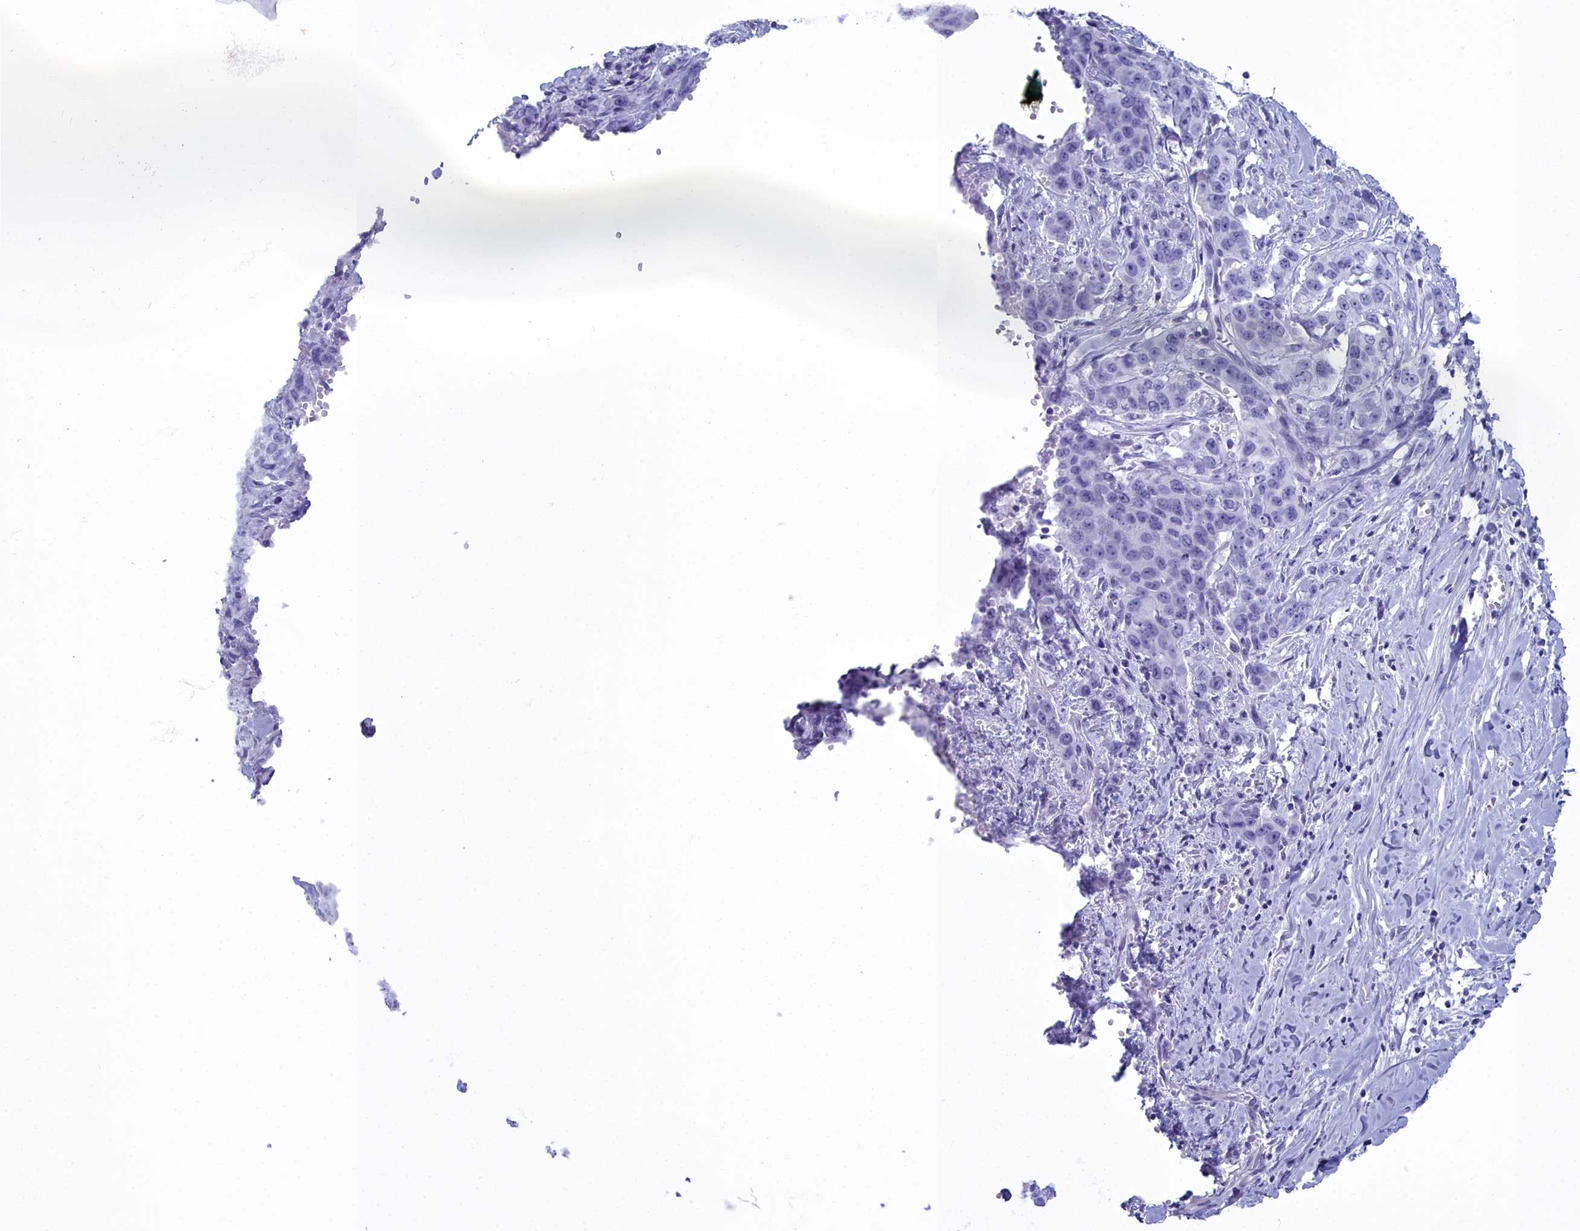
{"staining": {"intensity": "negative", "quantity": "none", "location": "none"}, "tissue": "stomach cancer", "cell_type": "Tumor cells", "image_type": "cancer", "snomed": [{"axis": "morphology", "description": "Adenocarcinoma, NOS"}, {"axis": "topography", "description": "Stomach, upper"}], "caption": "The photomicrograph demonstrates no staining of tumor cells in stomach adenocarcinoma.", "gene": "MAP6", "patient": {"sex": "male", "age": 62}}